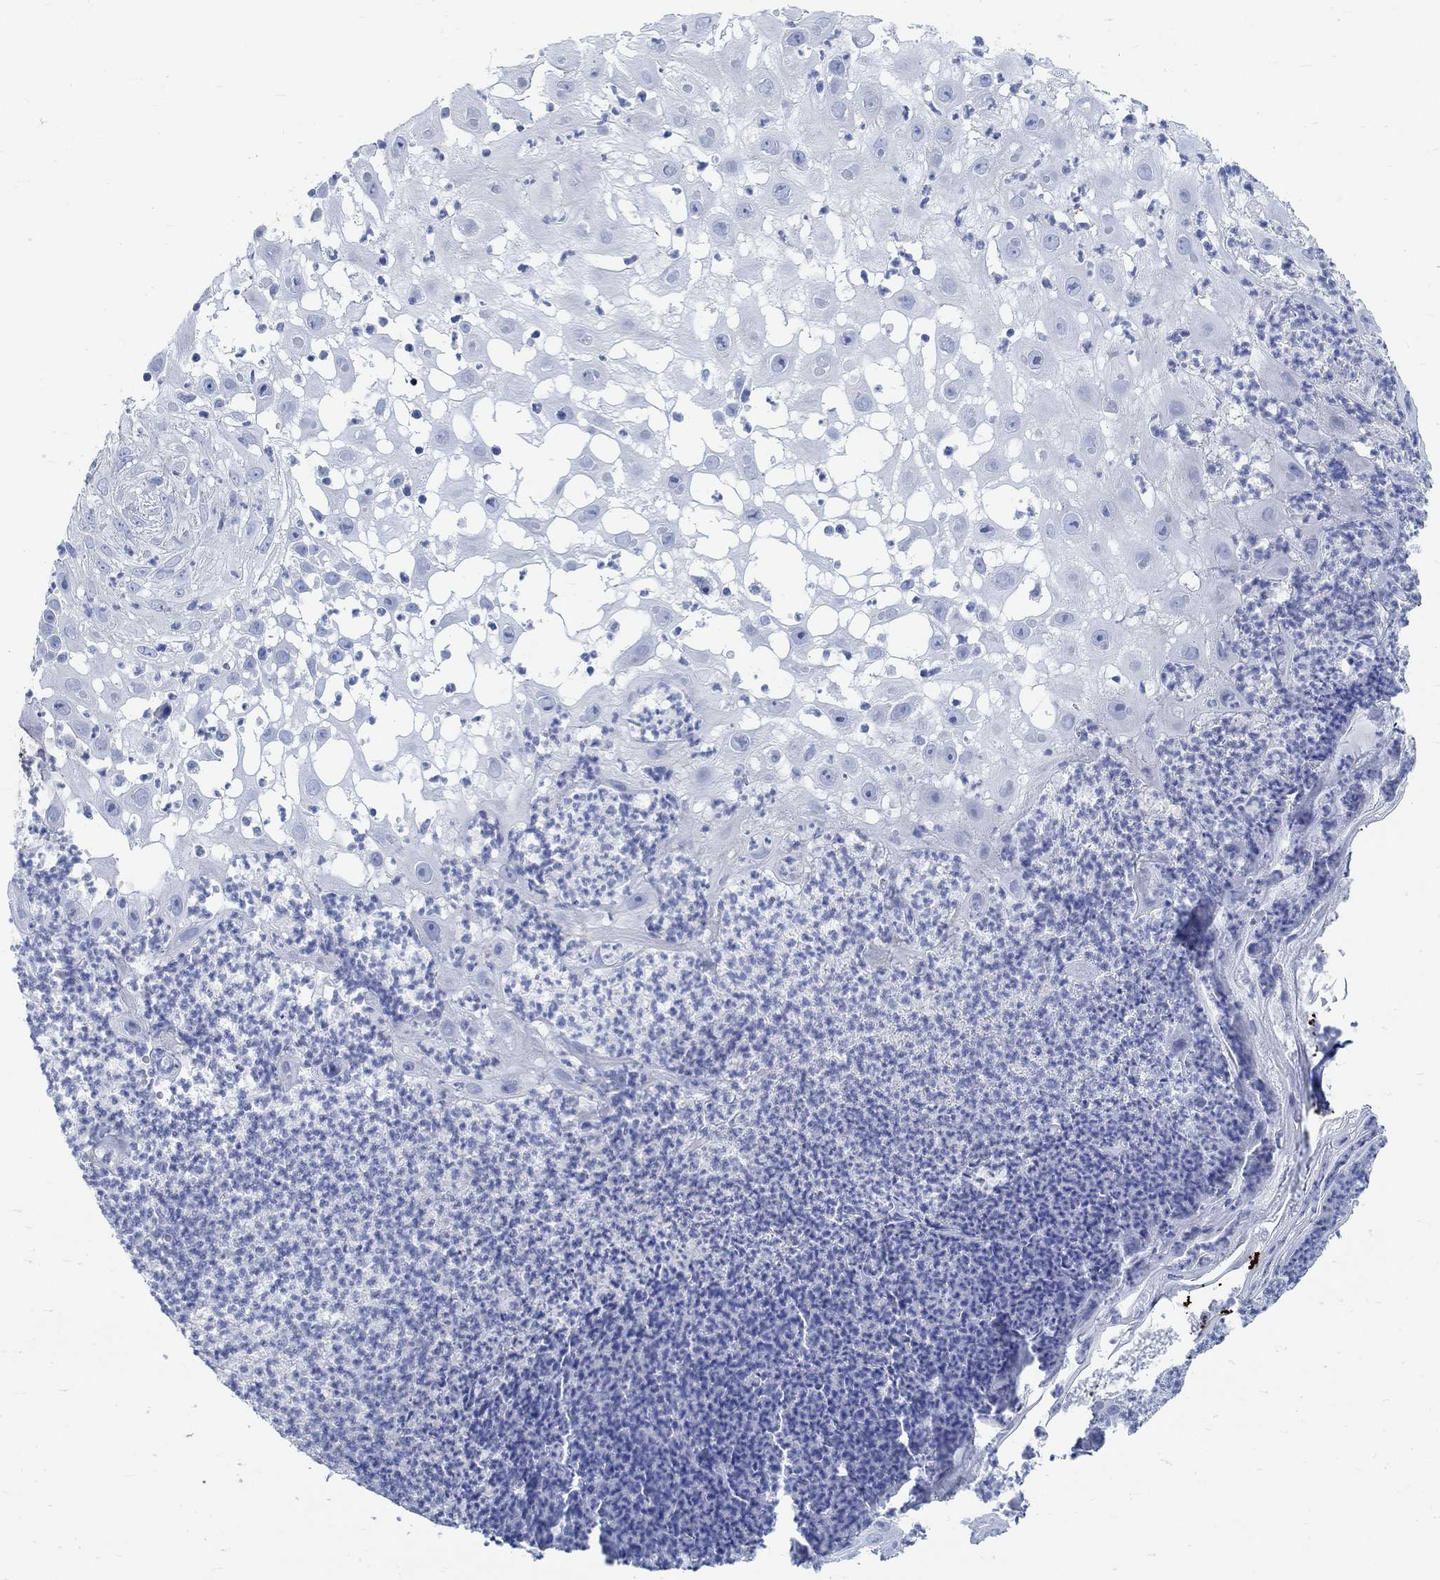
{"staining": {"intensity": "negative", "quantity": "none", "location": "none"}, "tissue": "skin cancer", "cell_type": "Tumor cells", "image_type": "cancer", "snomed": [{"axis": "morphology", "description": "Normal tissue, NOS"}, {"axis": "morphology", "description": "Squamous cell carcinoma, NOS"}, {"axis": "topography", "description": "Skin"}], "caption": "Tumor cells show no significant positivity in skin cancer (squamous cell carcinoma).", "gene": "RBM20", "patient": {"sex": "male", "age": 79}}